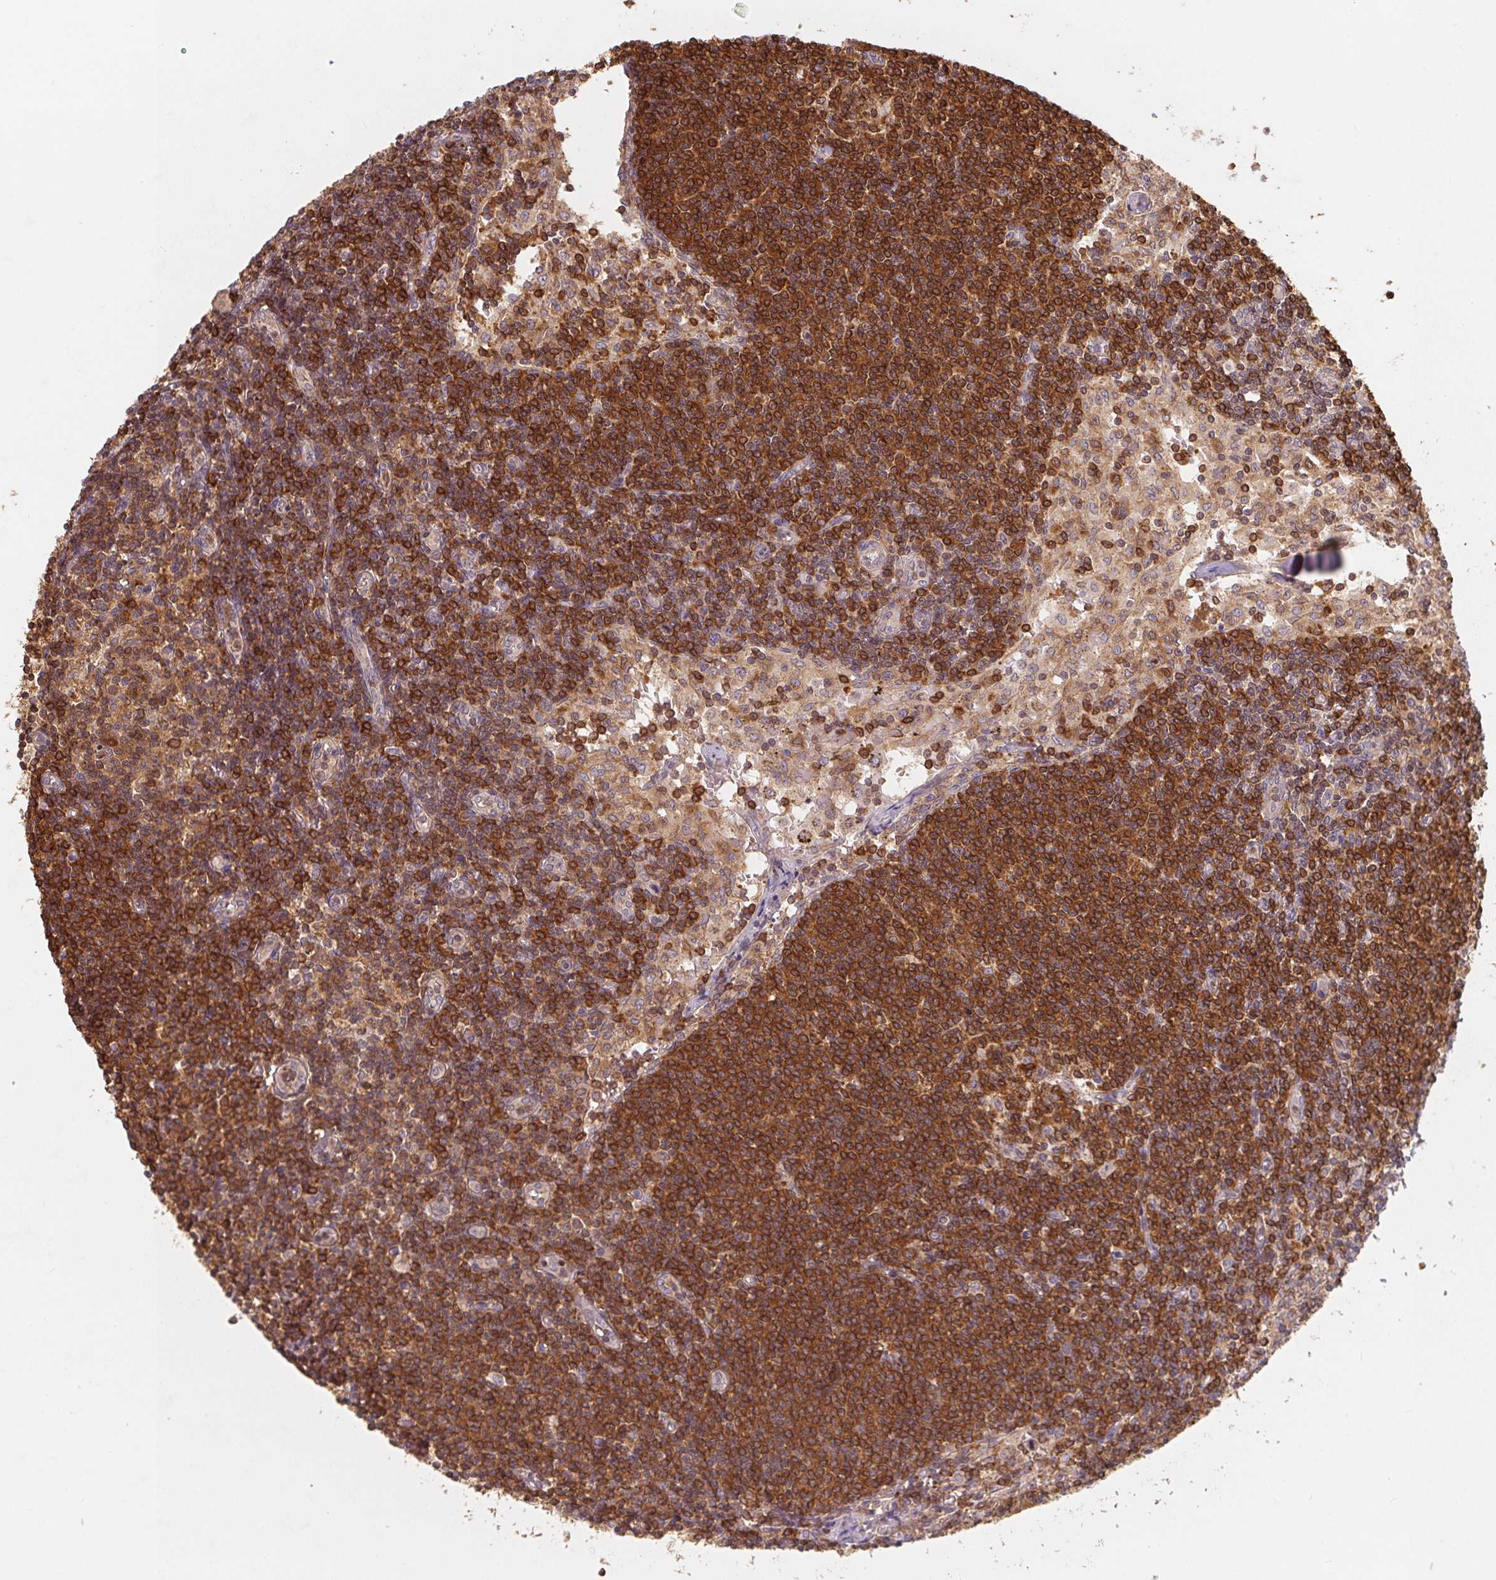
{"staining": {"intensity": "moderate", "quantity": ">75%", "location": "cytoplasmic/membranous"}, "tissue": "lymph node", "cell_type": "Germinal center cells", "image_type": "normal", "snomed": [{"axis": "morphology", "description": "Normal tissue, NOS"}, {"axis": "topography", "description": "Lymph node"}], "caption": "A brown stain shows moderate cytoplasmic/membranous staining of a protein in germinal center cells of unremarkable human lymph node. The protein is stained brown, and the nuclei are stained in blue (DAB (3,3'-diaminobenzidine) IHC with brightfield microscopy, high magnification).", "gene": "ANKRD13A", "patient": {"sex": "female", "age": 69}}